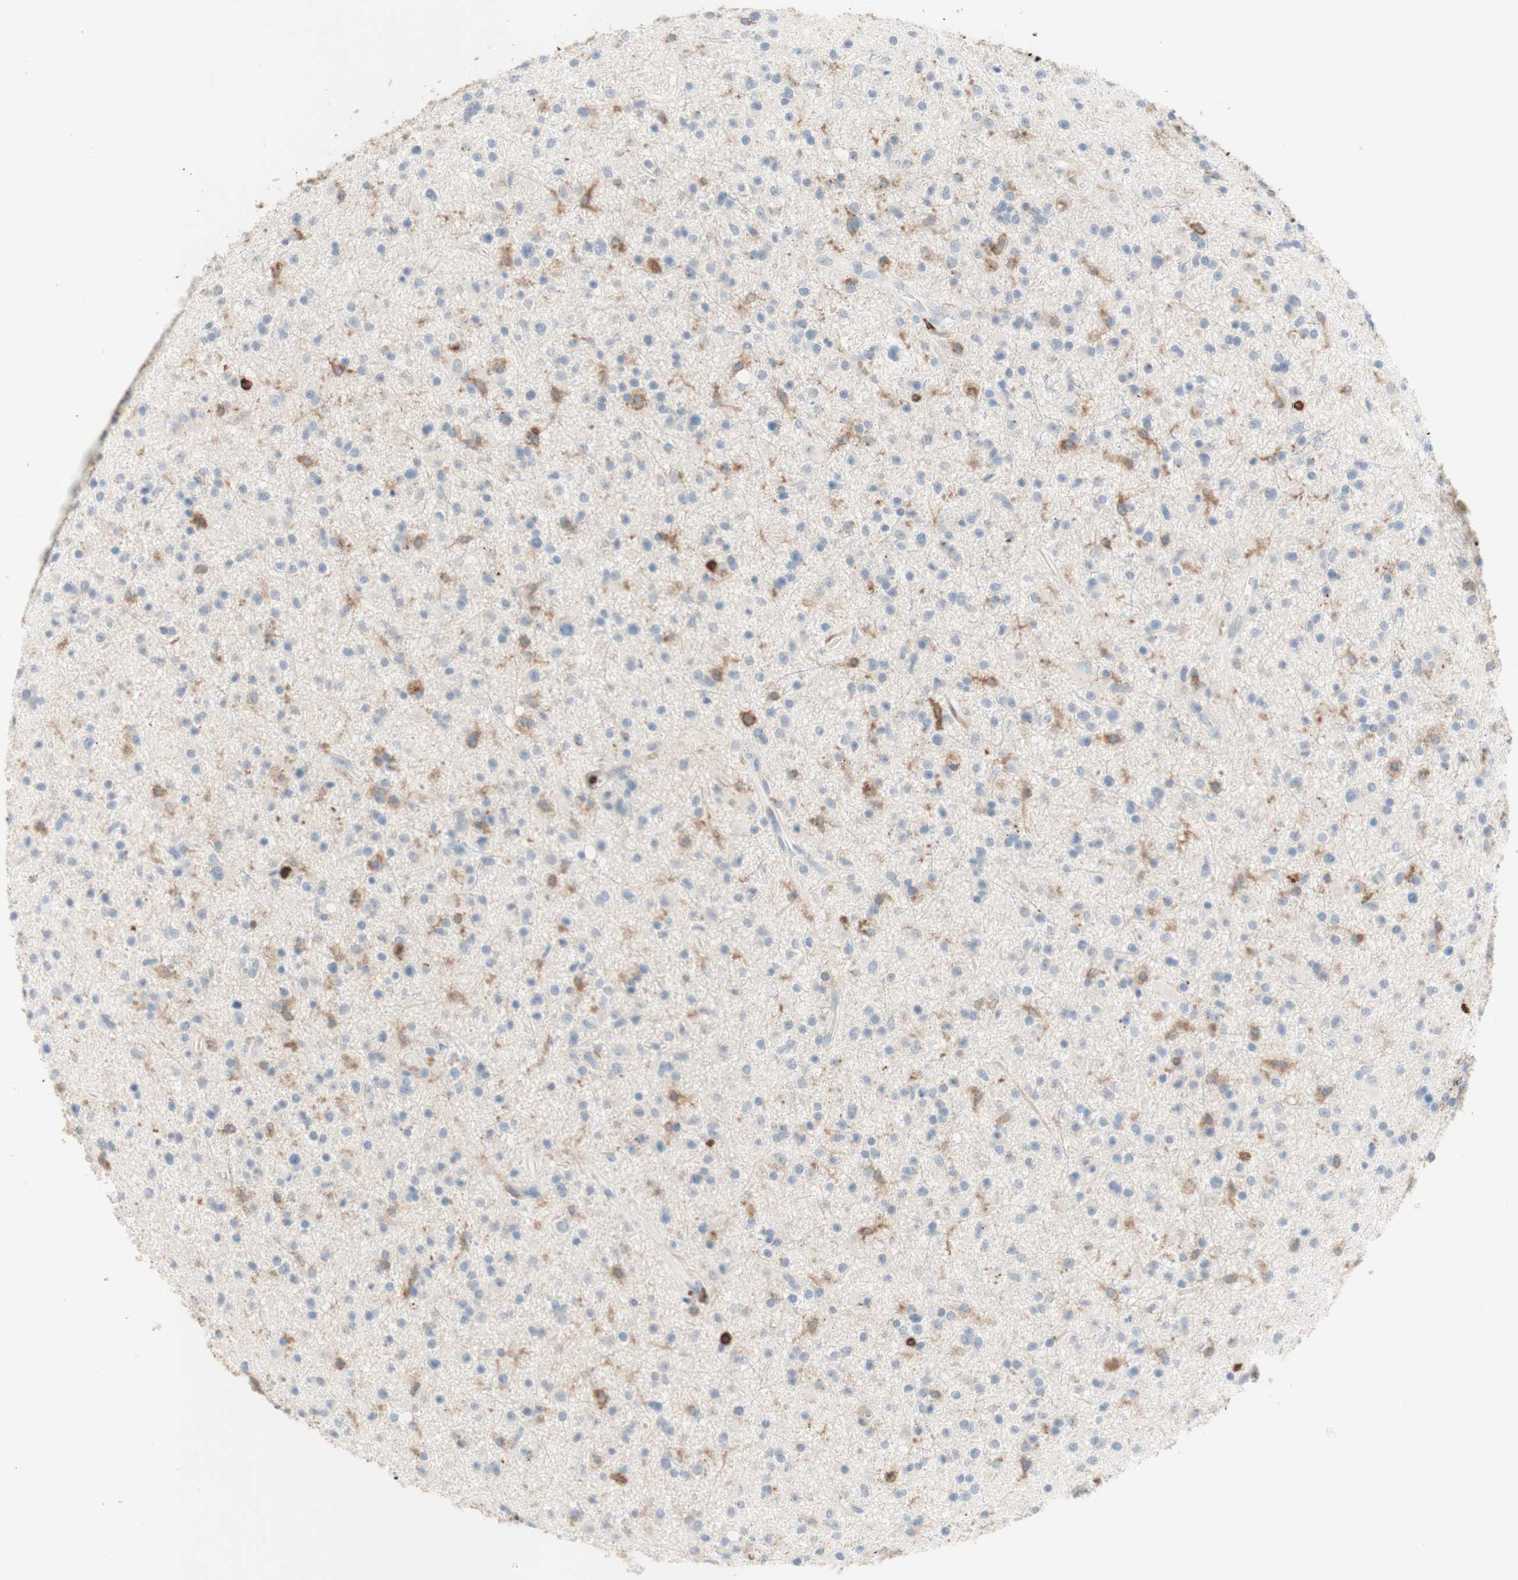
{"staining": {"intensity": "negative", "quantity": "none", "location": "none"}, "tissue": "glioma", "cell_type": "Tumor cells", "image_type": "cancer", "snomed": [{"axis": "morphology", "description": "Glioma, malignant, High grade"}, {"axis": "topography", "description": "Brain"}], "caption": "The histopathology image reveals no staining of tumor cells in malignant glioma (high-grade).", "gene": "SPINK6", "patient": {"sex": "male", "age": 33}}